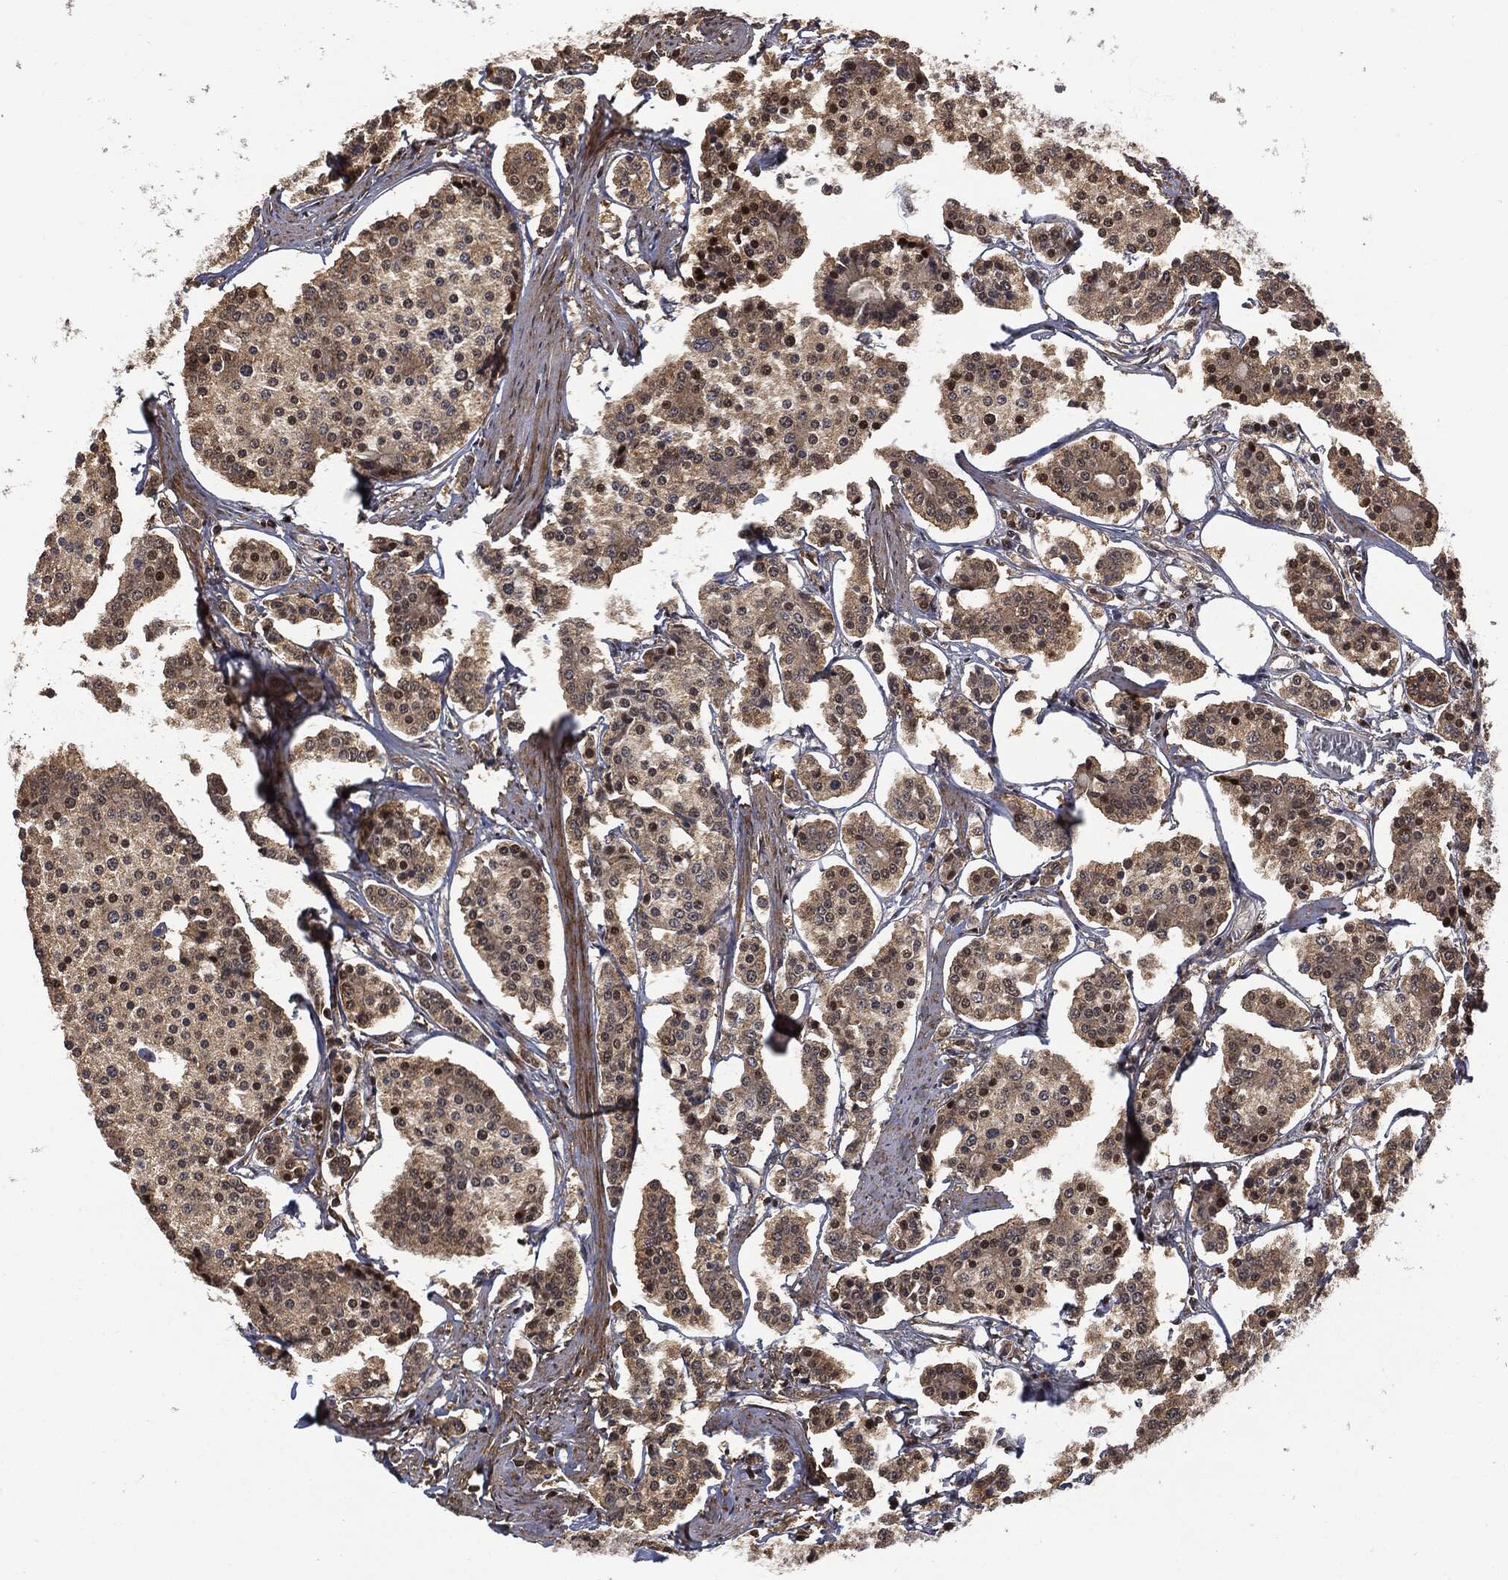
{"staining": {"intensity": "moderate", "quantity": "25%-75%", "location": "cytoplasmic/membranous"}, "tissue": "carcinoid", "cell_type": "Tumor cells", "image_type": "cancer", "snomed": [{"axis": "morphology", "description": "Carcinoid, malignant, NOS"}, {"axis": "topography", "description": "Small intestine"}], "caption": "Protein expression analysis of carcinoid (malignant) exhibits moderate cytoplasmic/membranous staining in approximately 25%-75% of tumor cells.", "gene": "PSMB10", "patient": {"sex": "female", "age": 65}}